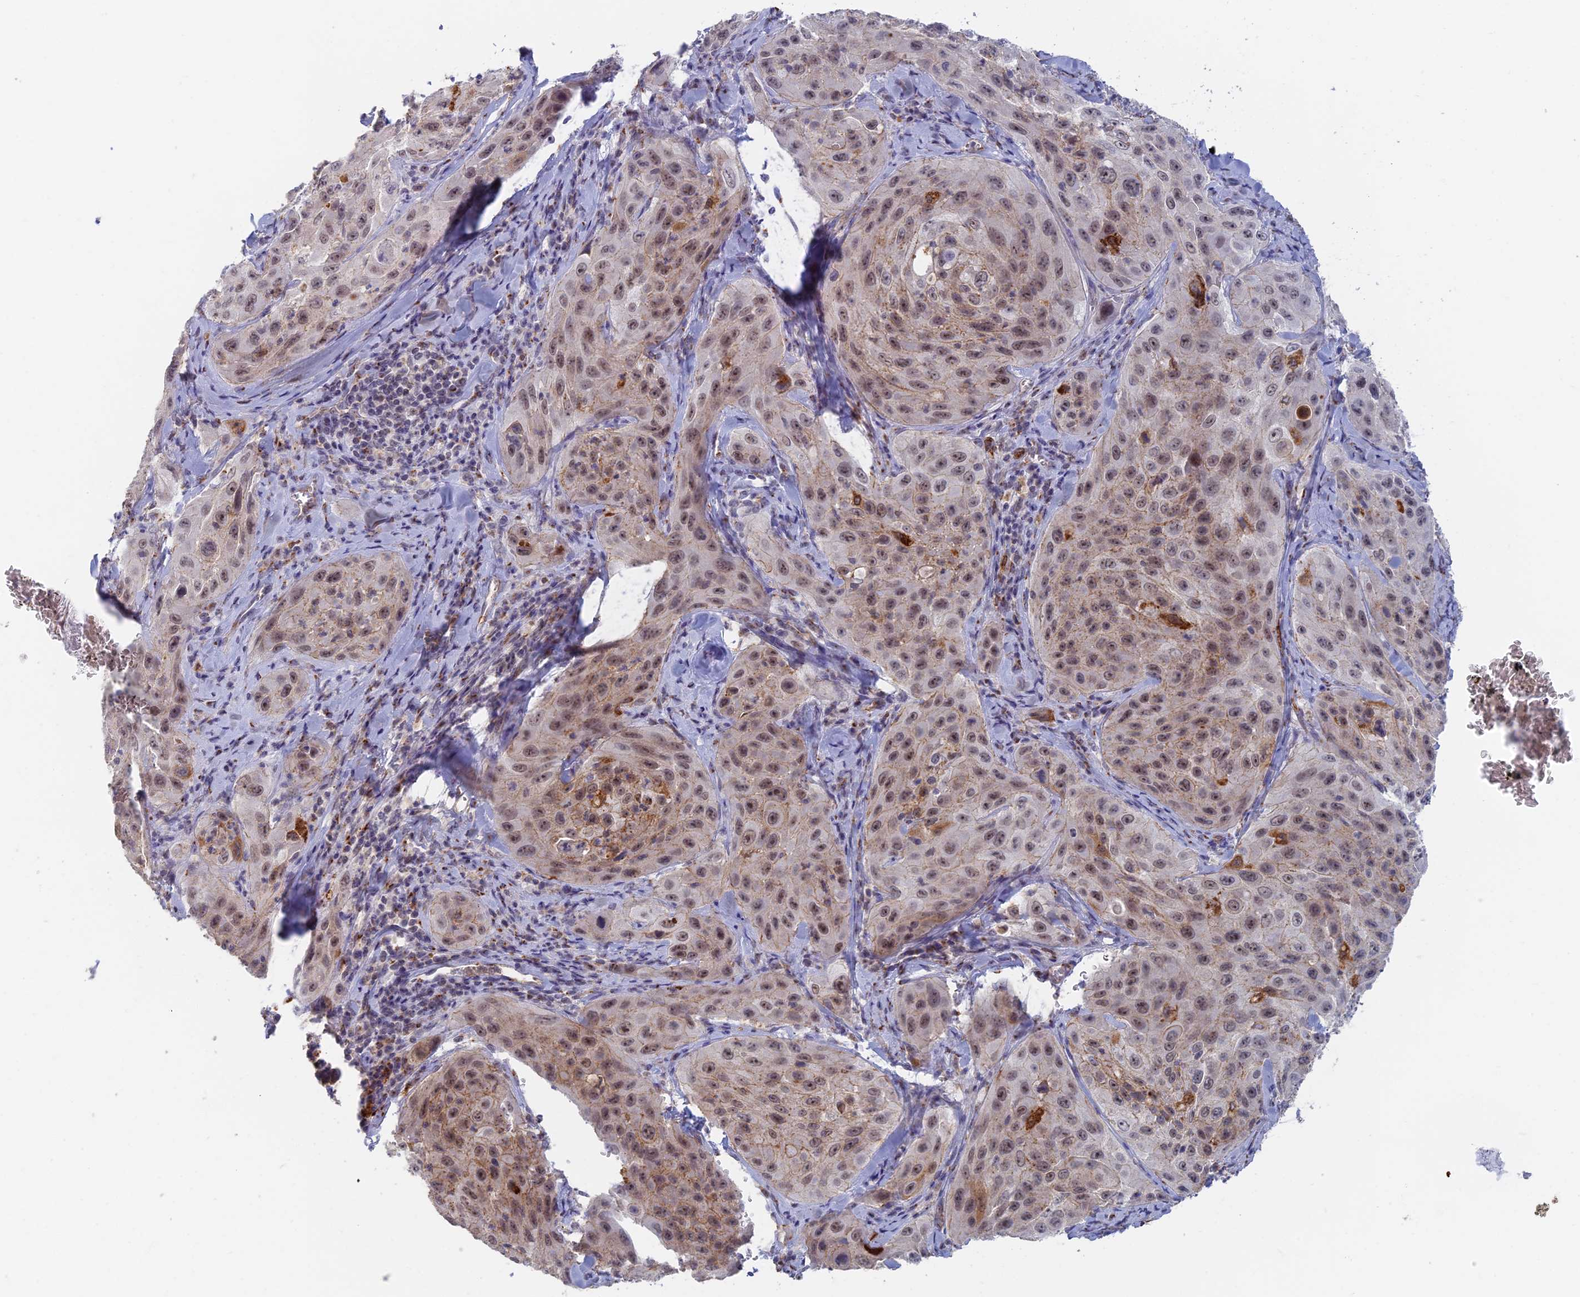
{"staining": {"intensity": "weak", "quantity": ">75%", "location": "cytoplasmic/membranous,nuclear"}, "tissue": "cervical cancer", "cell_type": "Tumor cells", "image_type": "cancer", "snomed": [{"axis": "morphology", "description": "Squamous cell carcinoma, NOS"}, {"axis": "topography", "description": "Cervix"}], "caption": "Human squamous cell carcinoma (cervical) stained for a protein (brown) demonstrates weak cytoplasmic/membranous and nuclear positive positivity in about >75% of tumor cells.", "gene": "GPATCH1", "patient": {"sex": "female", "age": 42}}